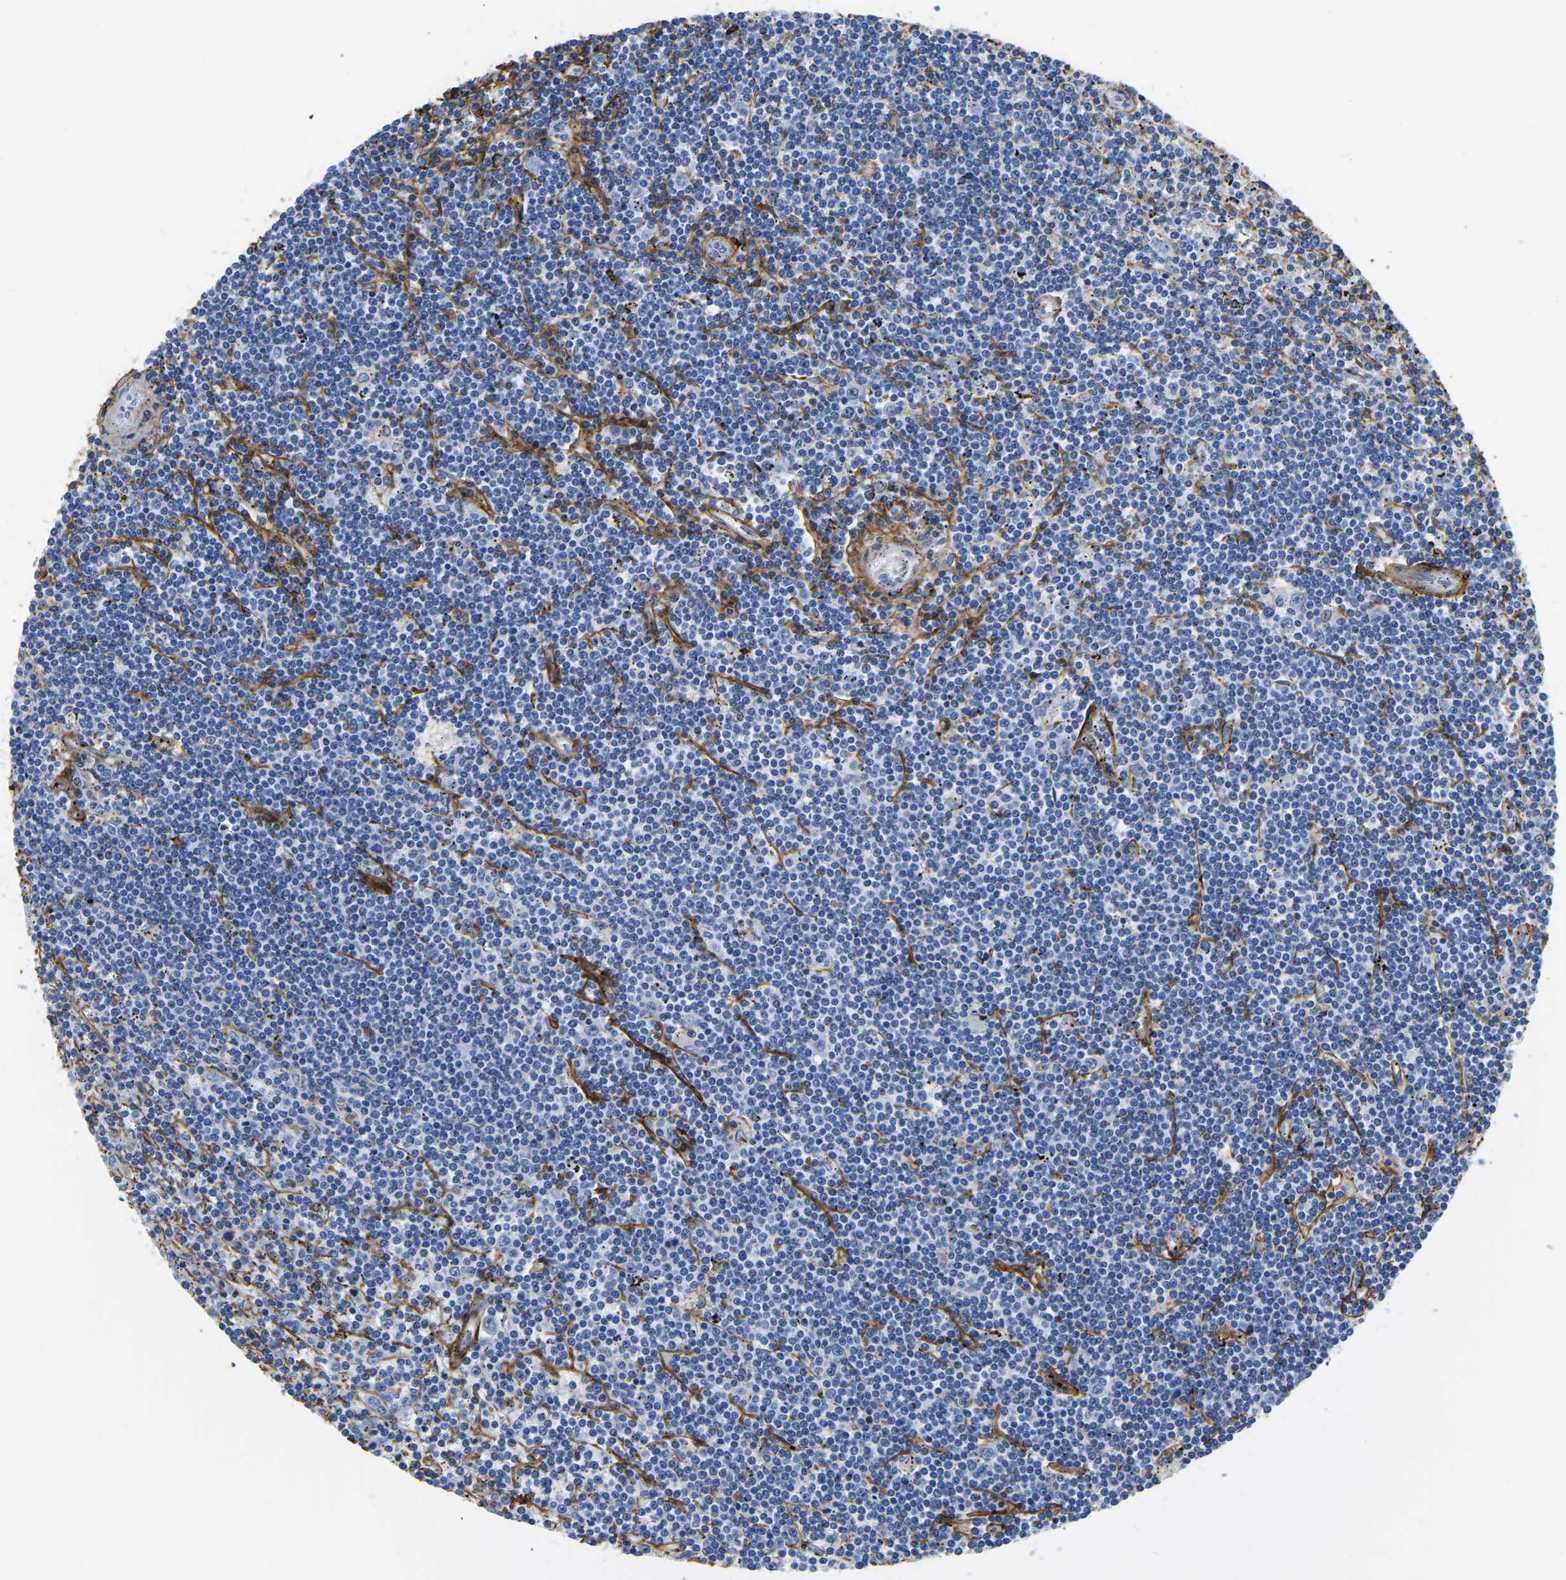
{"staining": {"intensity": "negative", "quantity": "none", "location": "none"}, "tissue": "lymphoma", "cell_type": "Tumor cells", "image_type": "cancer", "snomed": [{"axis": "morphology", "description": "Malignant lymphoma, non-Hodgkin's type, Low grade"}, {"axis": "topography", "description": "Spleen"}], "caption": "Protein analysis of lymphoma shows no significant positivity in tumor cells.", "gene": "COL6A1", "patient": {"sex": "male", "age": 76}}